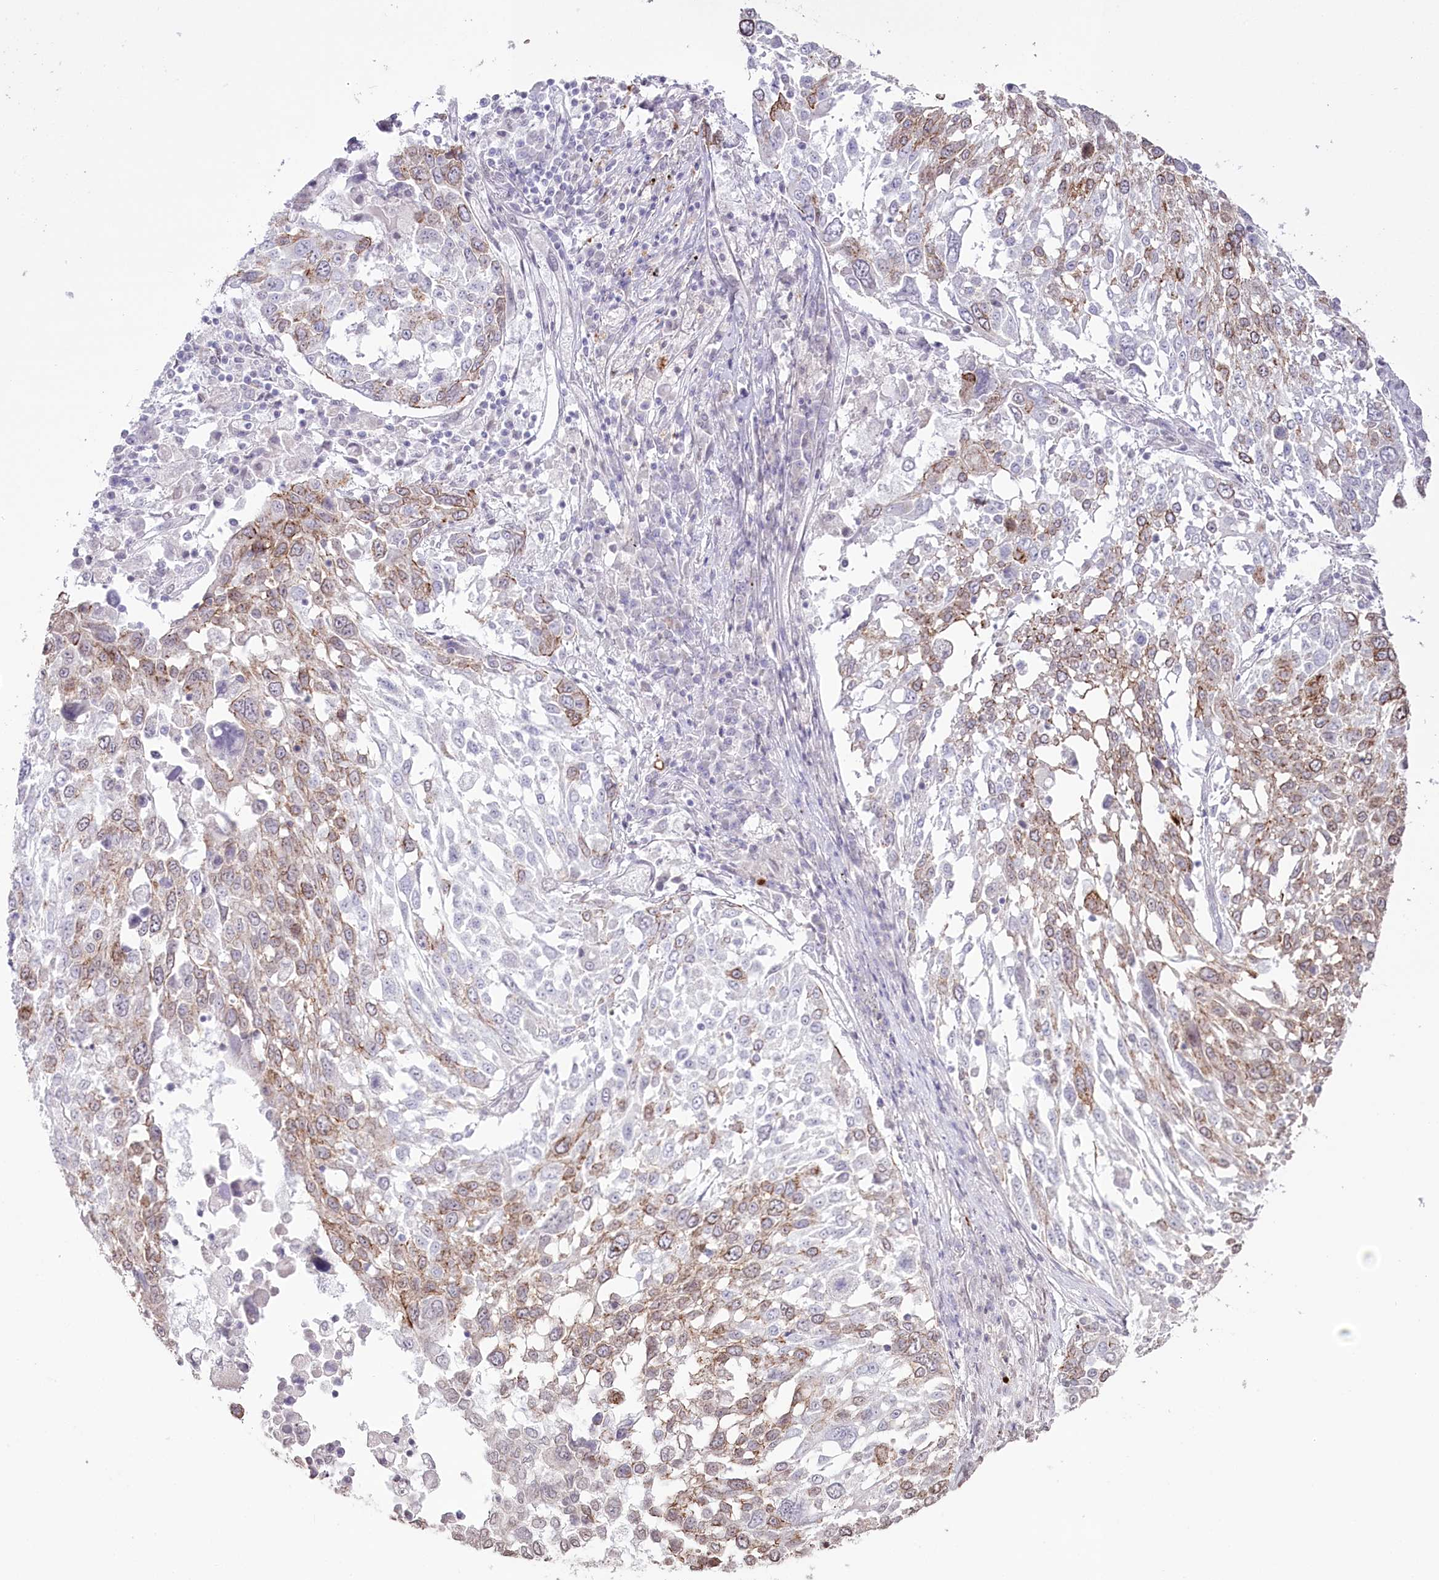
{"staining": {"intensity": "moderate", "quantity": "25%-75%", "location": "cytoplasmic/membranous"}, "tissue": "lung cancer", "cell_type": "Tumor cells", "image_type": "cancer", "snomed": [{"axis": "morphology", "description": "Squamous cell carcinoma, NOS"}, {"axis": "topography", "description": "Lung"}], "caption": "Lung cancer stained with immunohistochemistry displays moderate cytoplasmic/membranous staining in approximately 25%-75% of tumor cells.", "gene": "SLC39A10", "patient": {"sex": "male", "age": 65}}